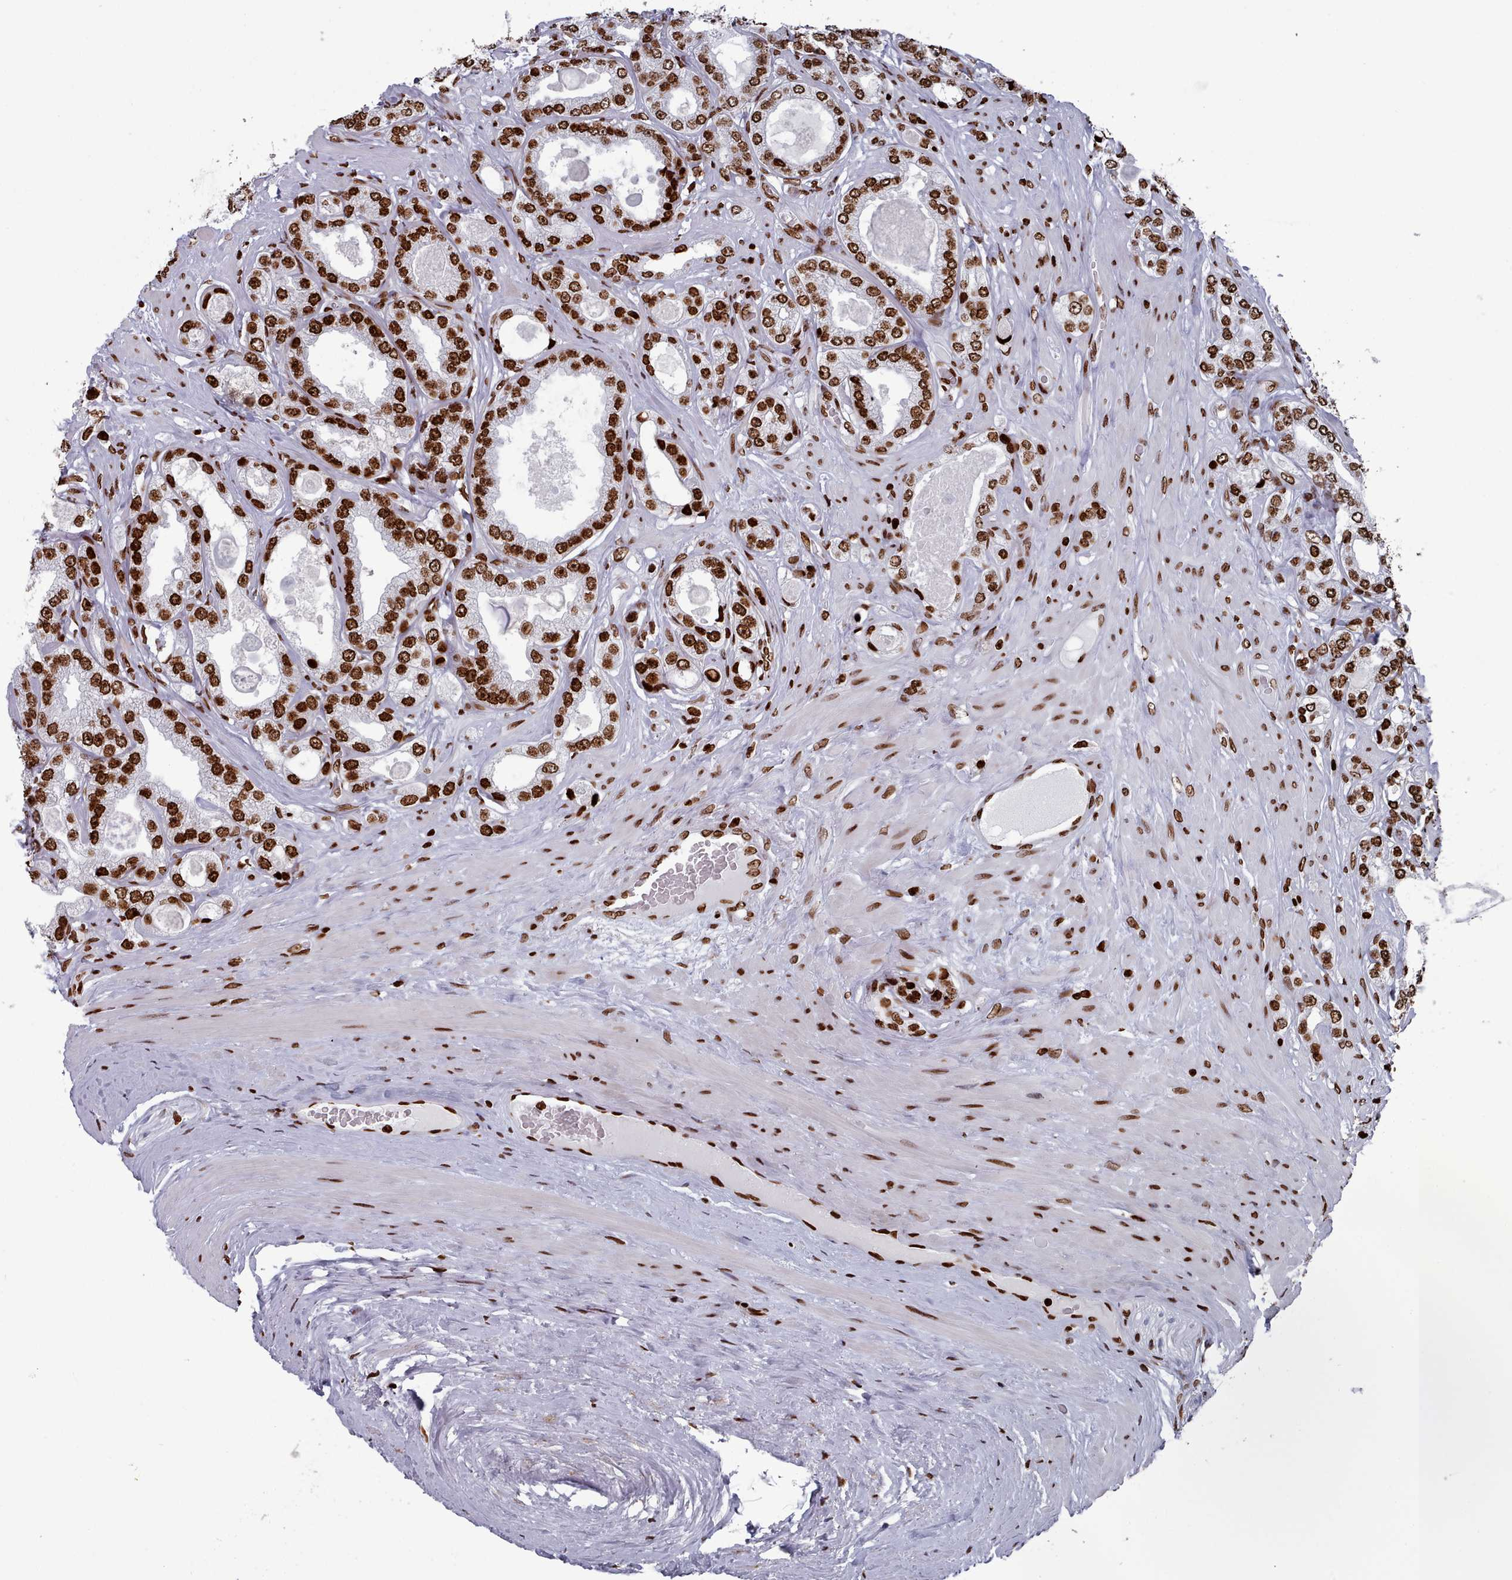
{"staining": {"intensity": "strong", "quantity": ">75%", "location": "nuclear"}, "tissue": "prostate cancer", "cell_type": "Tumor cells", "image_type": "cancer", "snomed": [{"axis": "morphology", "description": "Adenocarcinoma, Low grade"}, {"axis": "topography", "description": "Prostate"}], "caption": "Tumor cells display high levels of strong nuclear expression in approximately >75% of cells in human prostate cancer (low-grade adenocarcinoma).", "gene": "PCDHB12", "patient": {"sex": "male", "age": 63}}